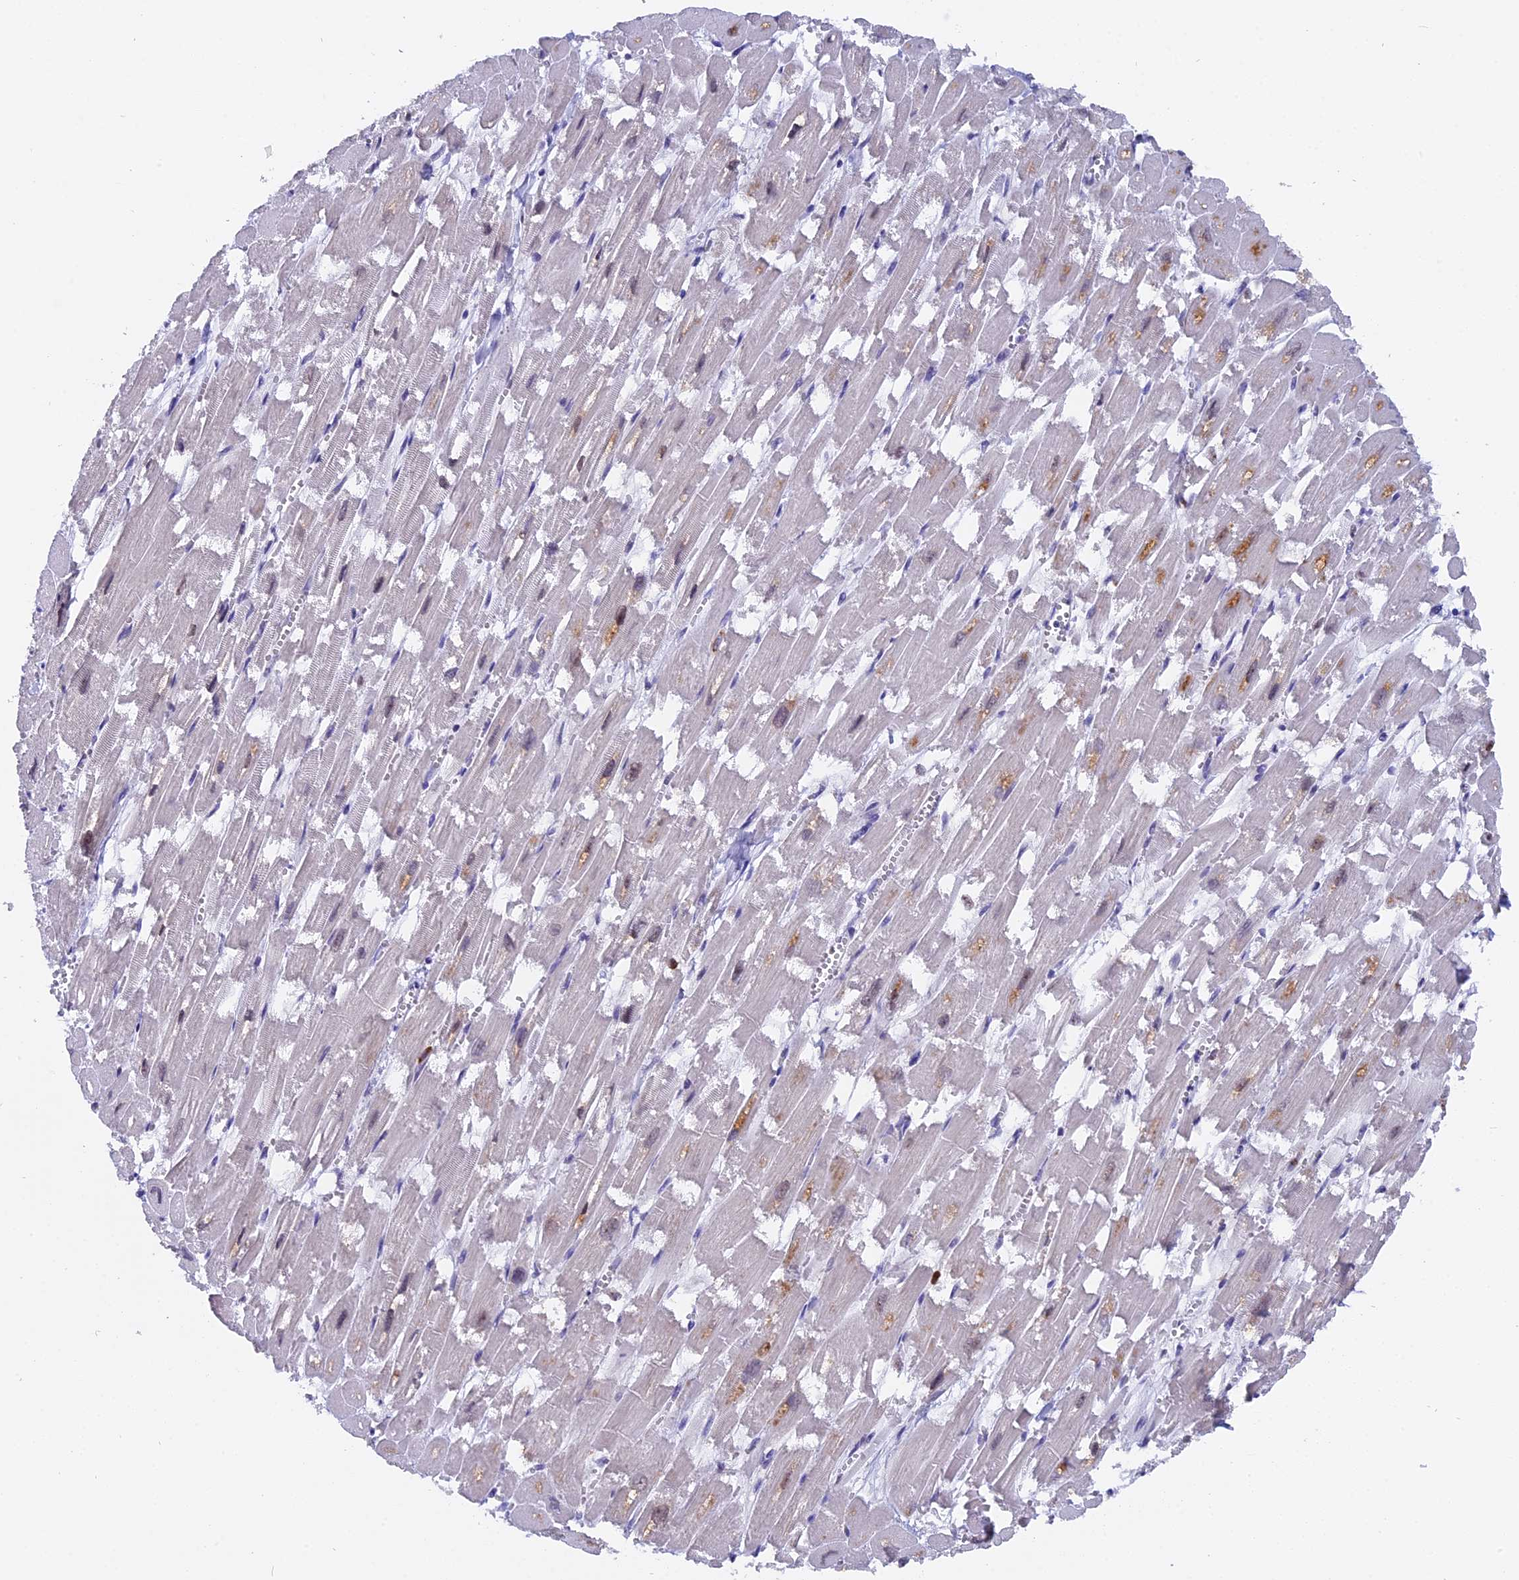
{"staining": {"intensity": "moderate", "quantity": "<25%", "location": "cytoplasmic/membranous"}, "tissue": "heart muscle", "cell_type": "Cardiomyocytes", "image_type": "normal", "snomed": [{"axis": "morphology", "description": "Normal tissue, NOS"}, {"axis": "topography", "description": "Heart"}], "caption": "Immunohistochemical staining of benign heart muscle exhibits moderate cytoplasmic/membranous protein positivity in approximately <25% of cardiomyocytes.", "gene": "FAM118B", "patient": {"sex": "male", "age": 54}}